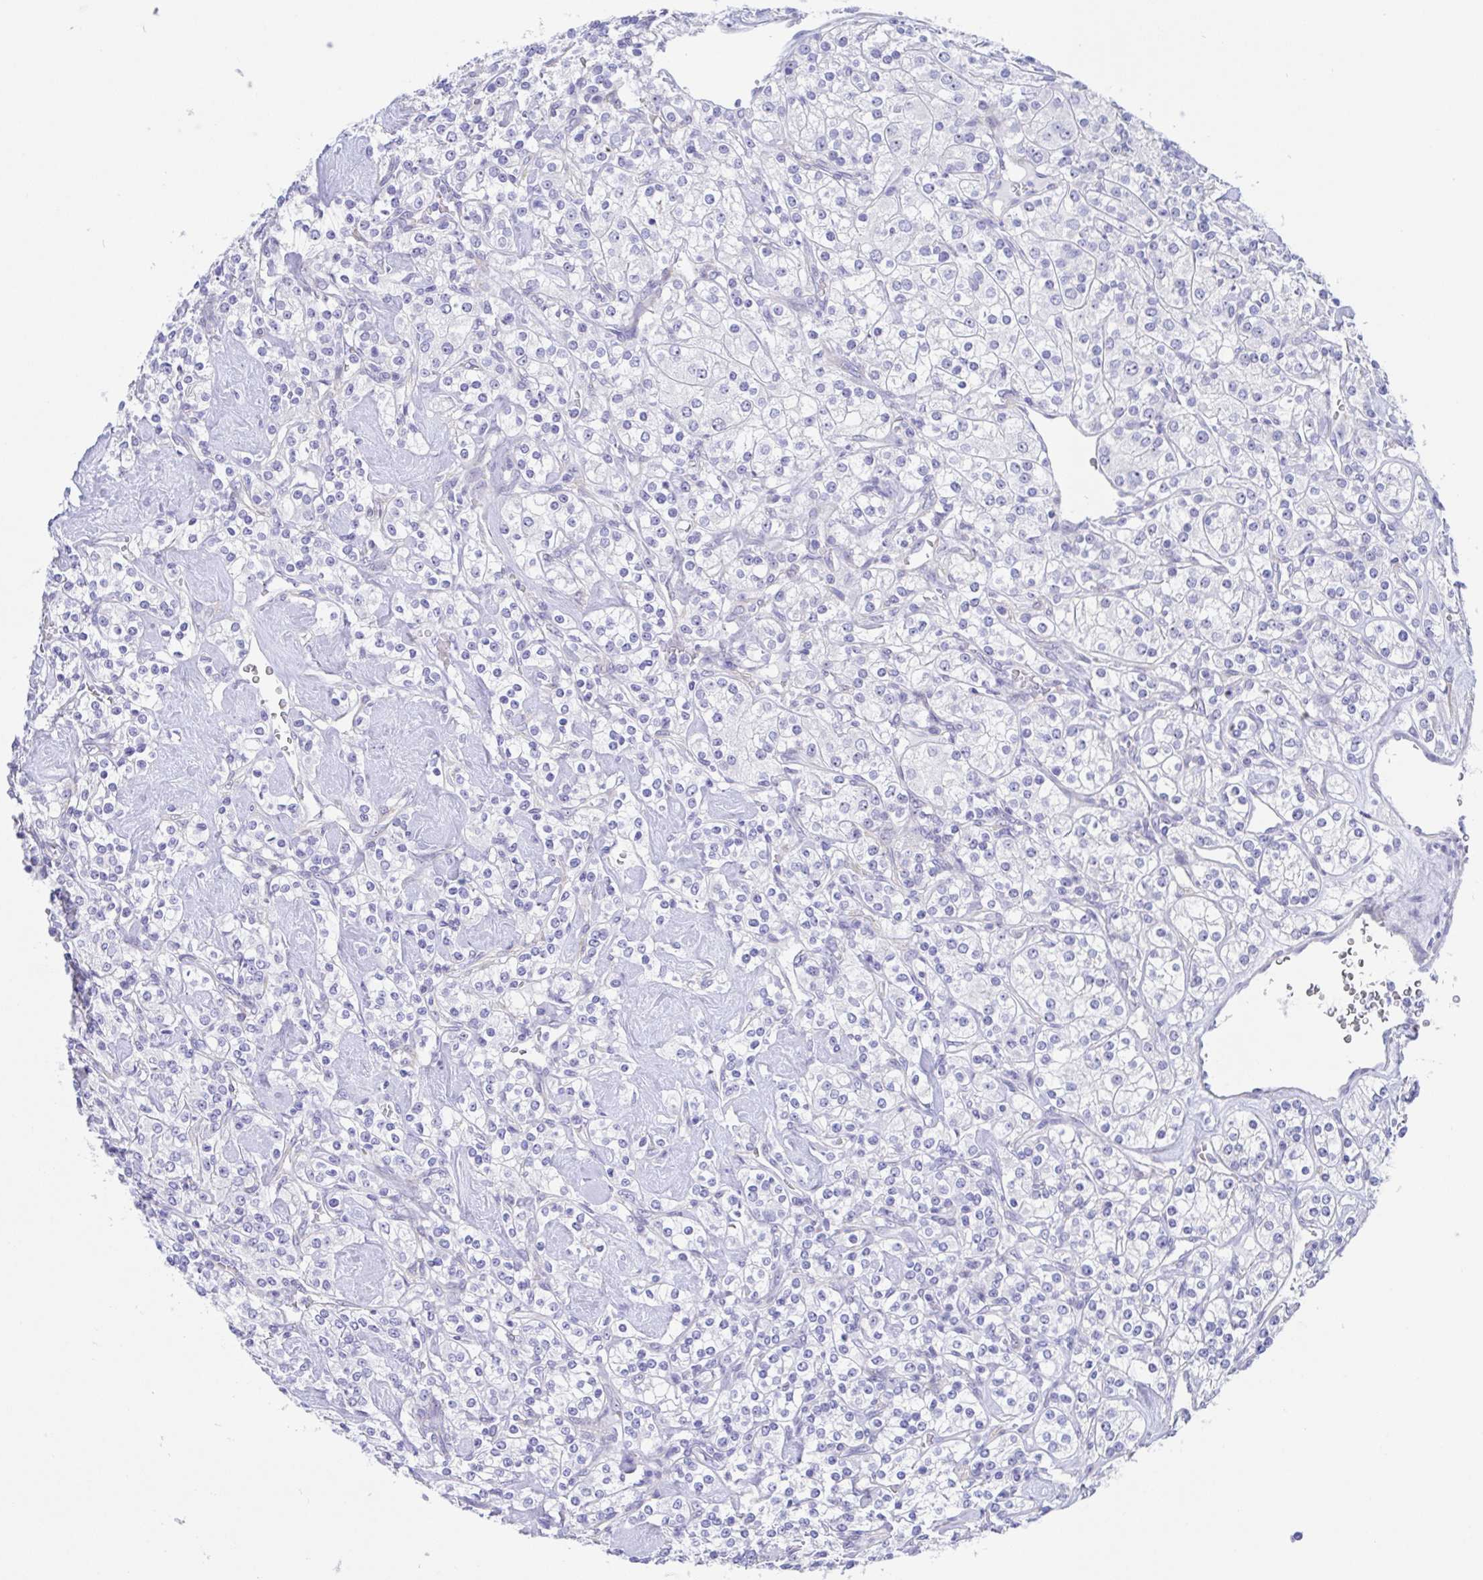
{"staining": {"intensity": "negative", "quantity": "none", "location": "none"}, "tissue": "renal cancer", "cell_type": "Tumor cells", "image_type": "cancer", "snomed": [{"axis": "morphology", "description": "Adenocarcinoma, NOS"}, {"axis": "topography", "description": "Kidney"}], "caption": "Image shows no significant protein staining in tumor cells of renal adenocarcinoma. (DAB immunohistochemistry (IHC) with hematoxylin counter stain).", "gene": "MUCL3", "patient": {"sex": "male", "age": 77}}